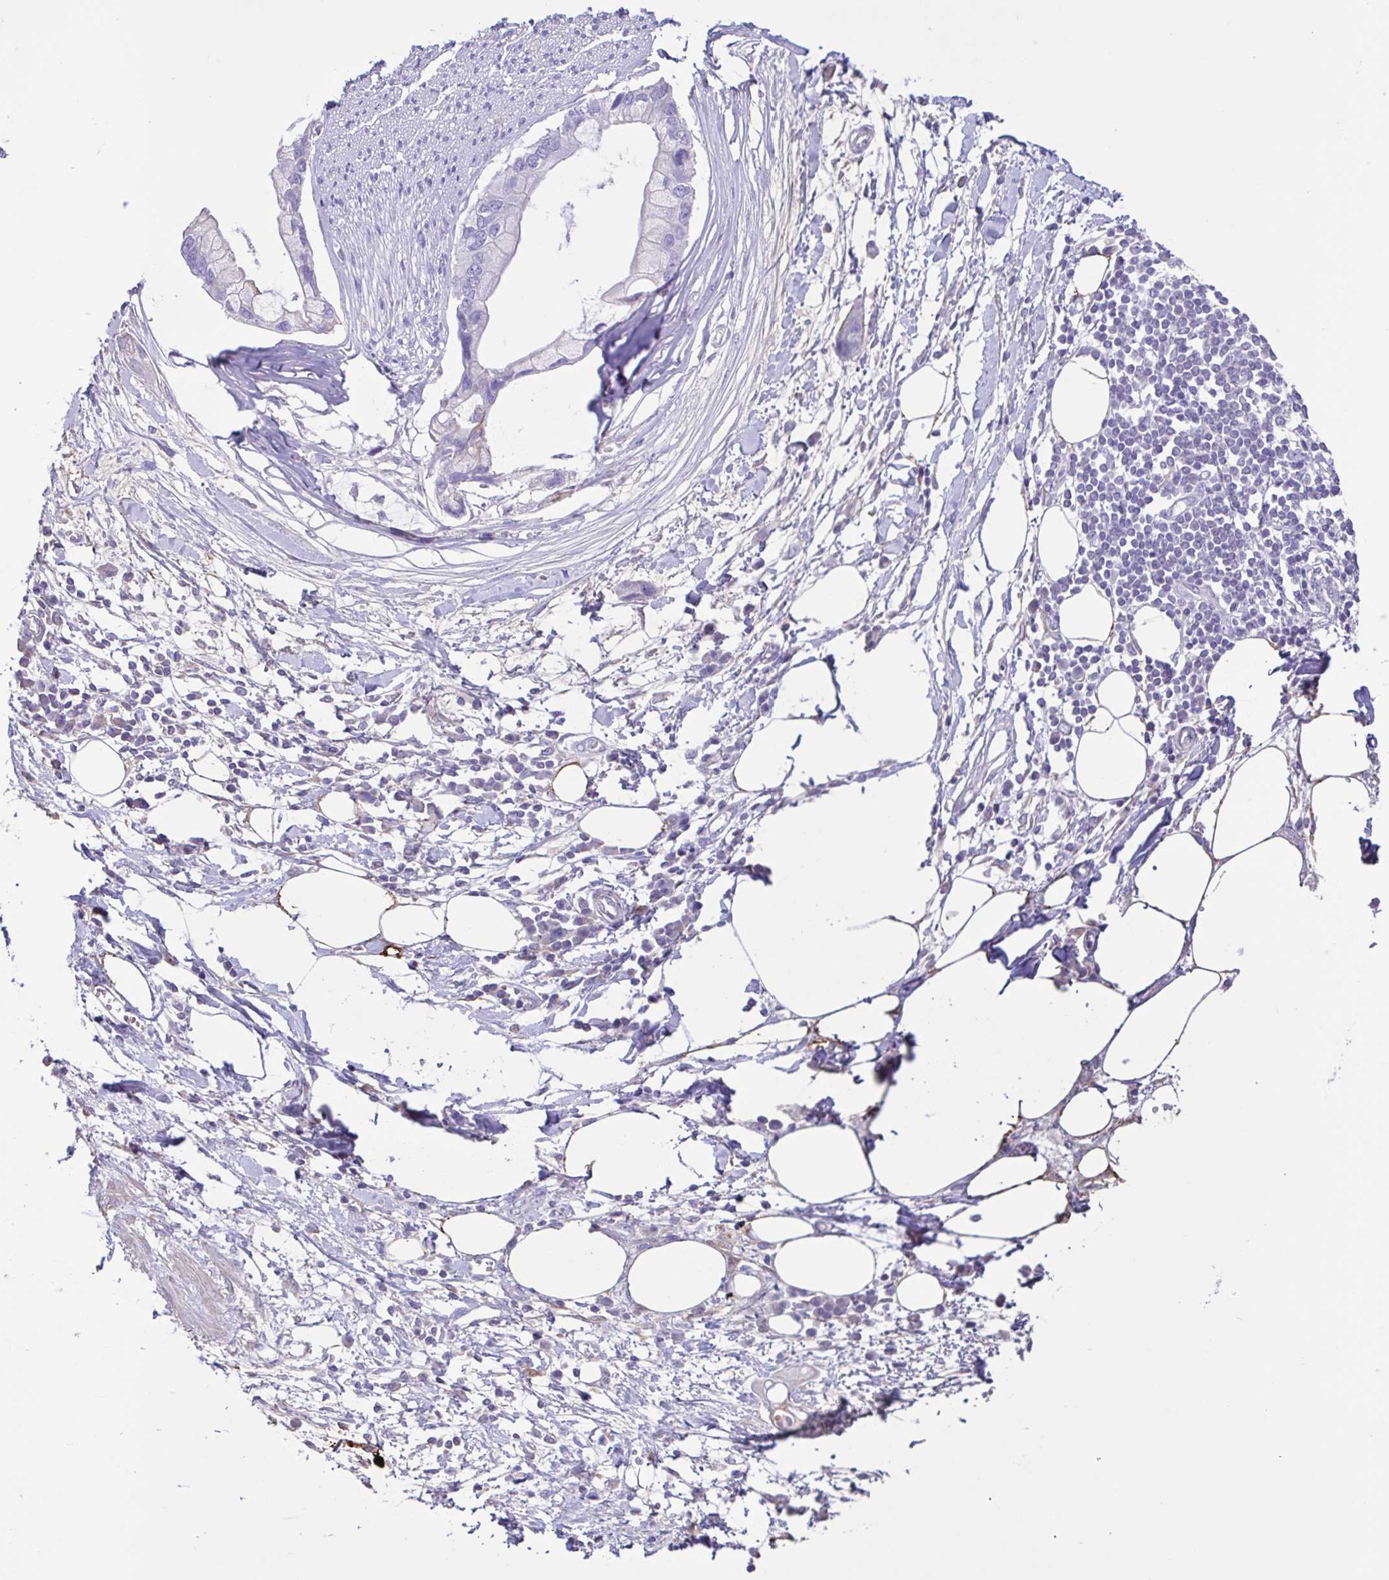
{"staining": {"intensity": "negative", "quantity": "none", "location": "none"}, "tissue": "pancreatic cancer", "cell_type": "Tumor cells", "image_type": "cancer", "snomed": [{"axis": "morphology", "description": "Adenocarcinoma, NOS"}, {"axis": "topography", "description": "Pancreas"}], "caption": "IHC histopathology image of human pancreatic cancer (adenocarcinoma) stained for a protein (brown), which exhibits no staining in tumor cells.", "gene": "PLA2G4E", "patient": {"sex": "female", "age": 73}}